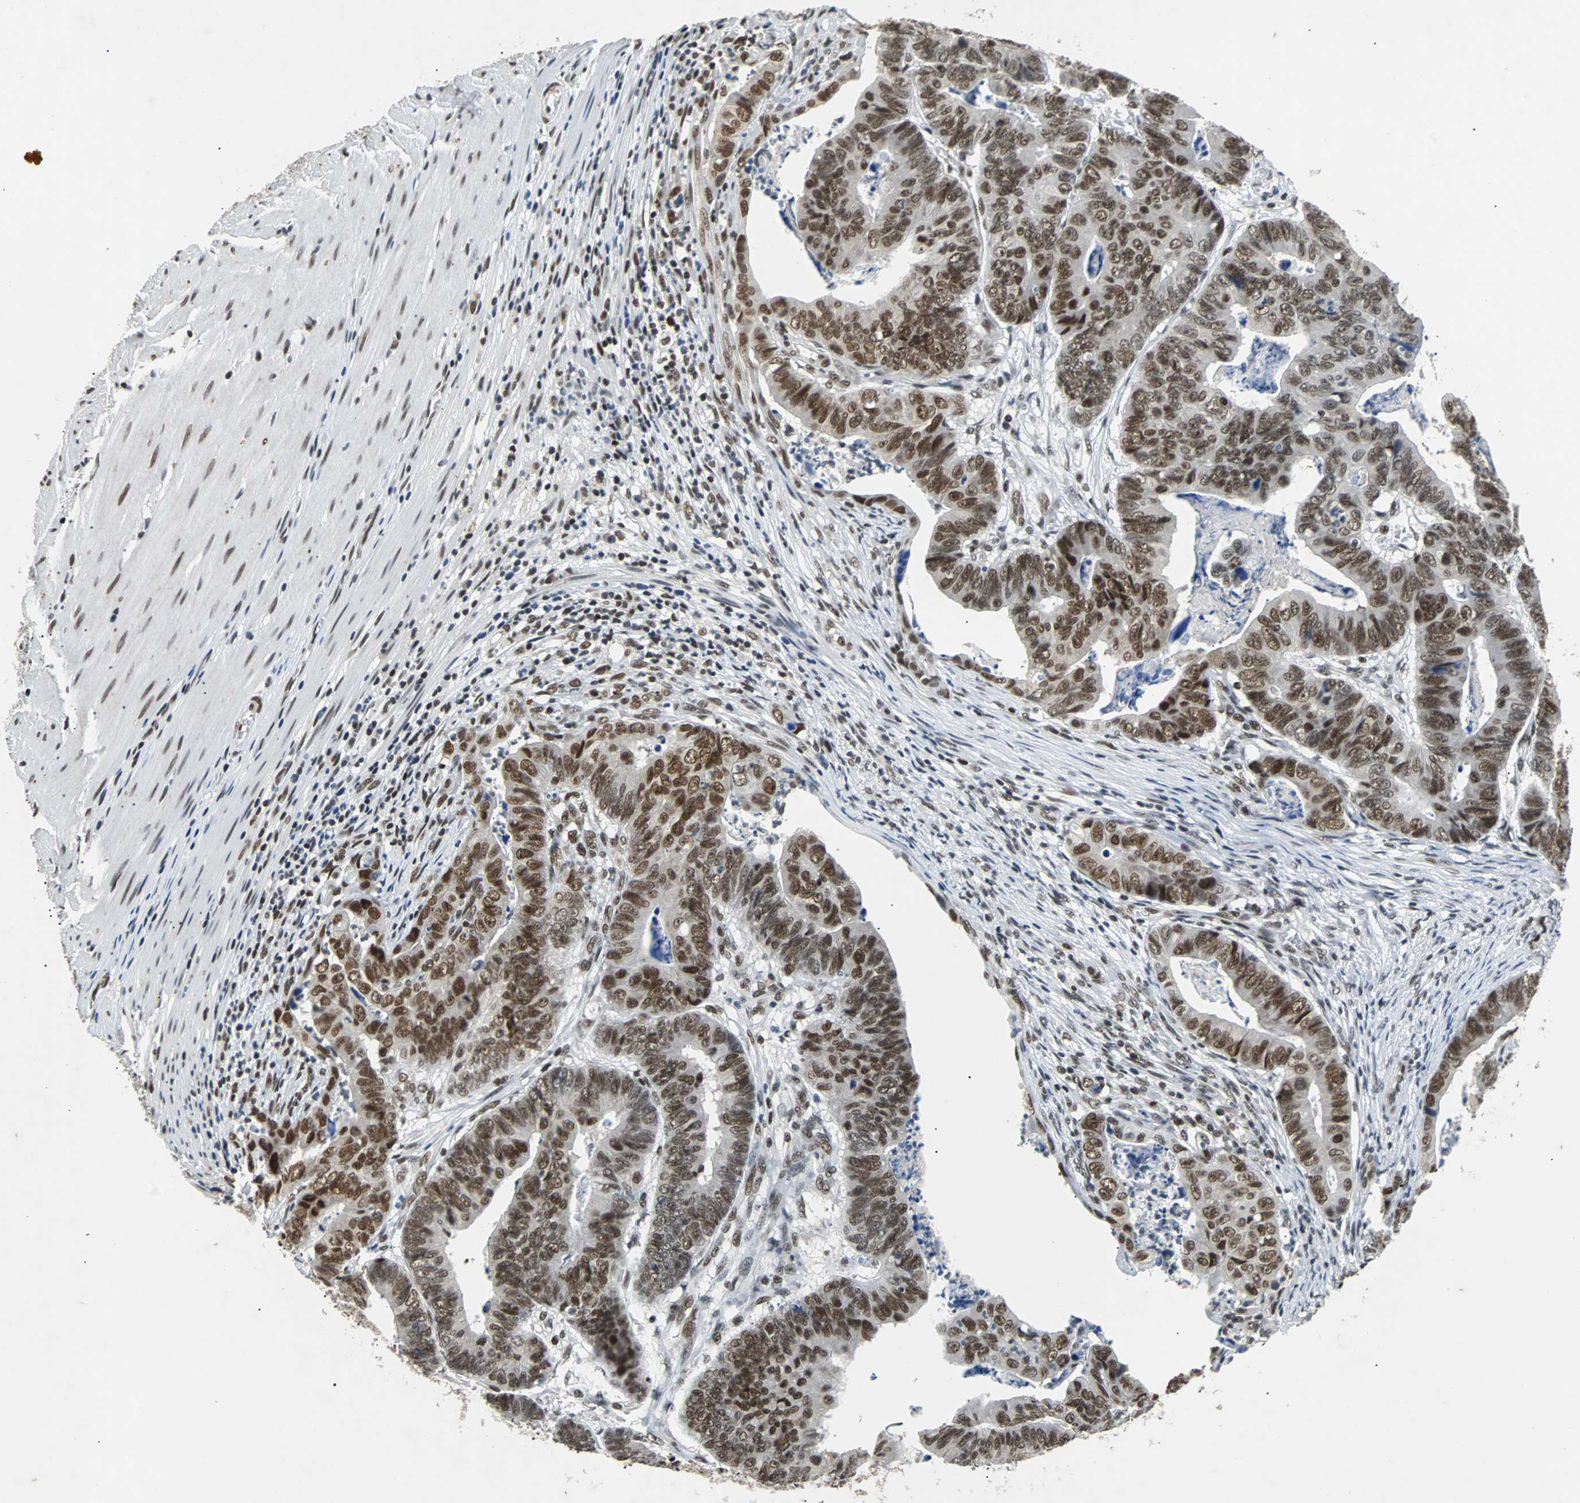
{"staining": {"intensity": "moderate", "quantity": ">75%", "location": "nuclear"}, "tissue": "stomach cancer", "cell_type": "Tumor cells", "image_type": "cancer", "snomed": [{"axis": "morphology", "description": "Adenocarcinoma, NOS"}, {"axis": "topography", "description": "Stomach, lower"}], "caption": "Immunohistochemistry histopathology image of stomach cancer stained for a protein (brown), which reveals medium levels of moderate nuclear staining in approximately >75% of tumor cells.", "gene": "GATAD2A", "patient": {"sex": "male", "age": 77}}